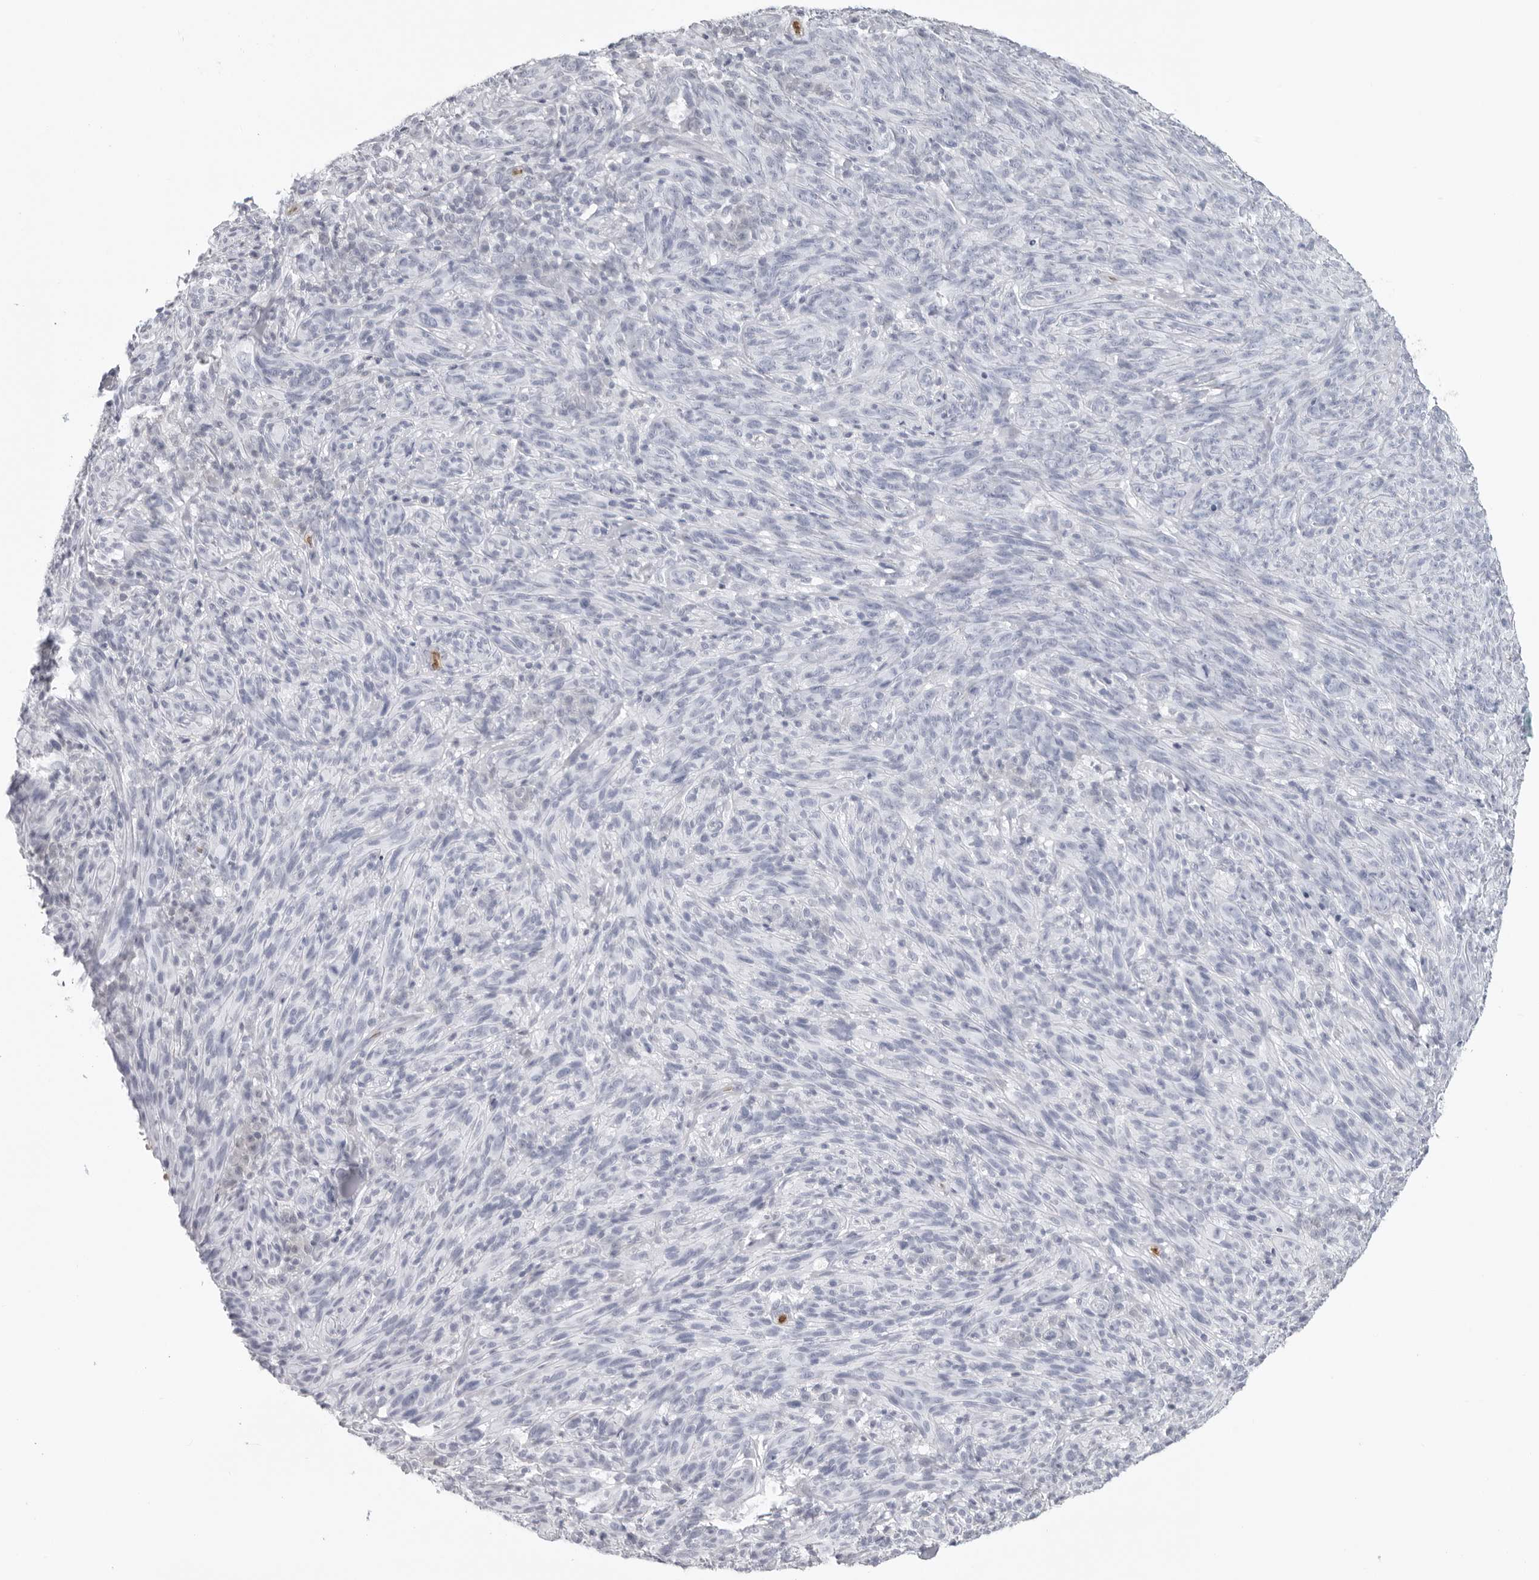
{"staining": {"intensity": "negative", "quantity": "none", "location": "none"}, "tissue": "melanoma", "cell_type": "Tumor cells", "image_type": "cancer", "snomed": [{"axis": "morphology", "description": "Malignant melanoma, NOS"}, {"axis": "topography", "description": "Skin of head"}], "caption": "The IHC photomicrograph has no significant positivity in tumor cells of melanoma tissue. Brightfield microscopy of immunohistochemistry (IHC) stained with DAB (3,3'-diaminobenzidine) (brown) and hematoxylin (blue), captured at high magnification.", "gene": "EPB41", "patient": {"sex": "male", "age": 96}}